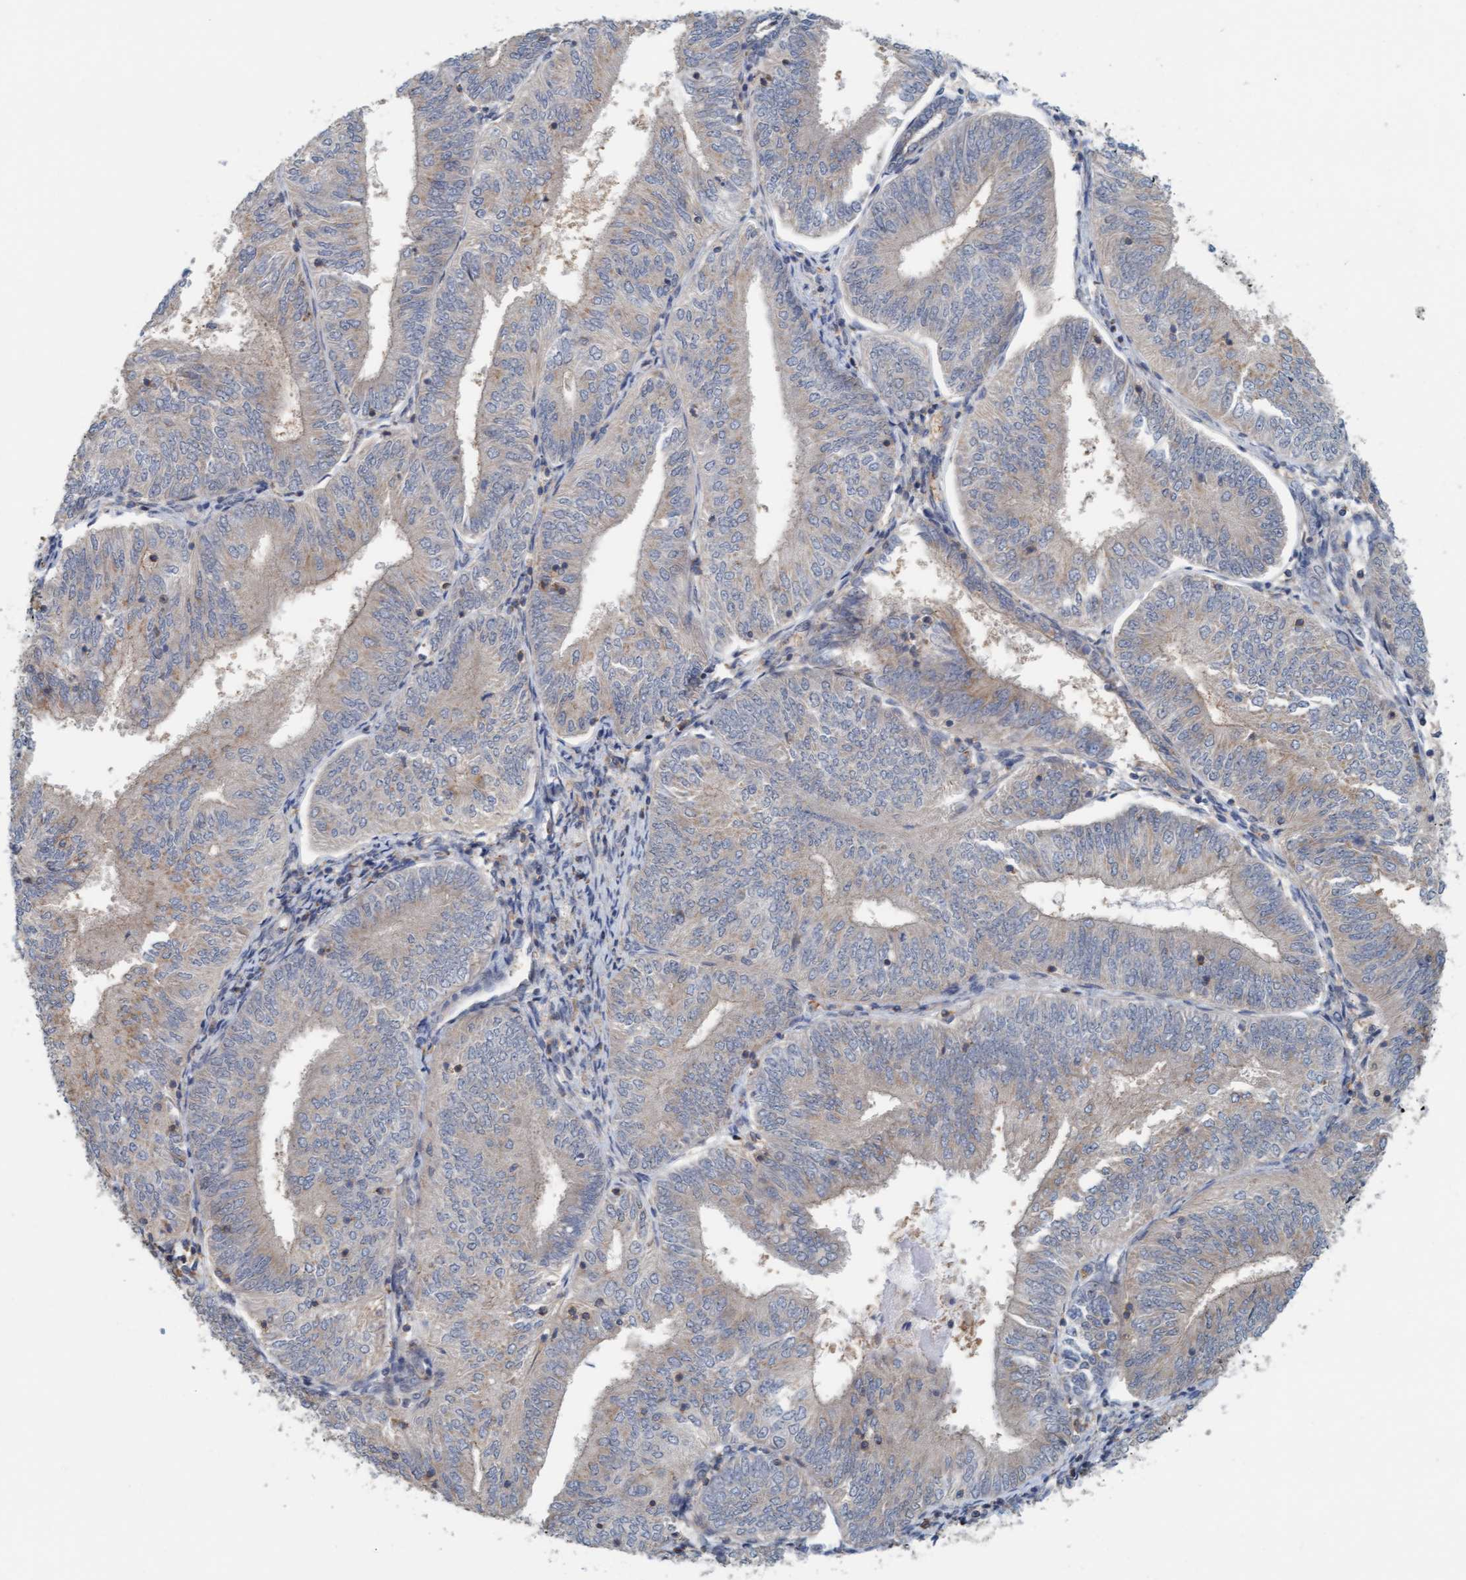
{"staining": {"intensity": "moderate", "quantity": "<25%", "location": "cytoplasmic/membranous"}, "tissue": "endometrial cancer", "cell_type": "Tumor cells", "image_type": "cancer", "snomed": [{"axis": "morphology", "description": "Adenocarcinoma, NOS"}, {"axis": "topography", "description": "Endometrium"}], "caption": "This is an image of IHC staining of endometrial cancer (adenocarcinoma), which shows moderate staining in the cytoplasmic/membranous of tumor cells.", "gene": "UBAP1", "patient": {"sex": "female", "age": 58}}